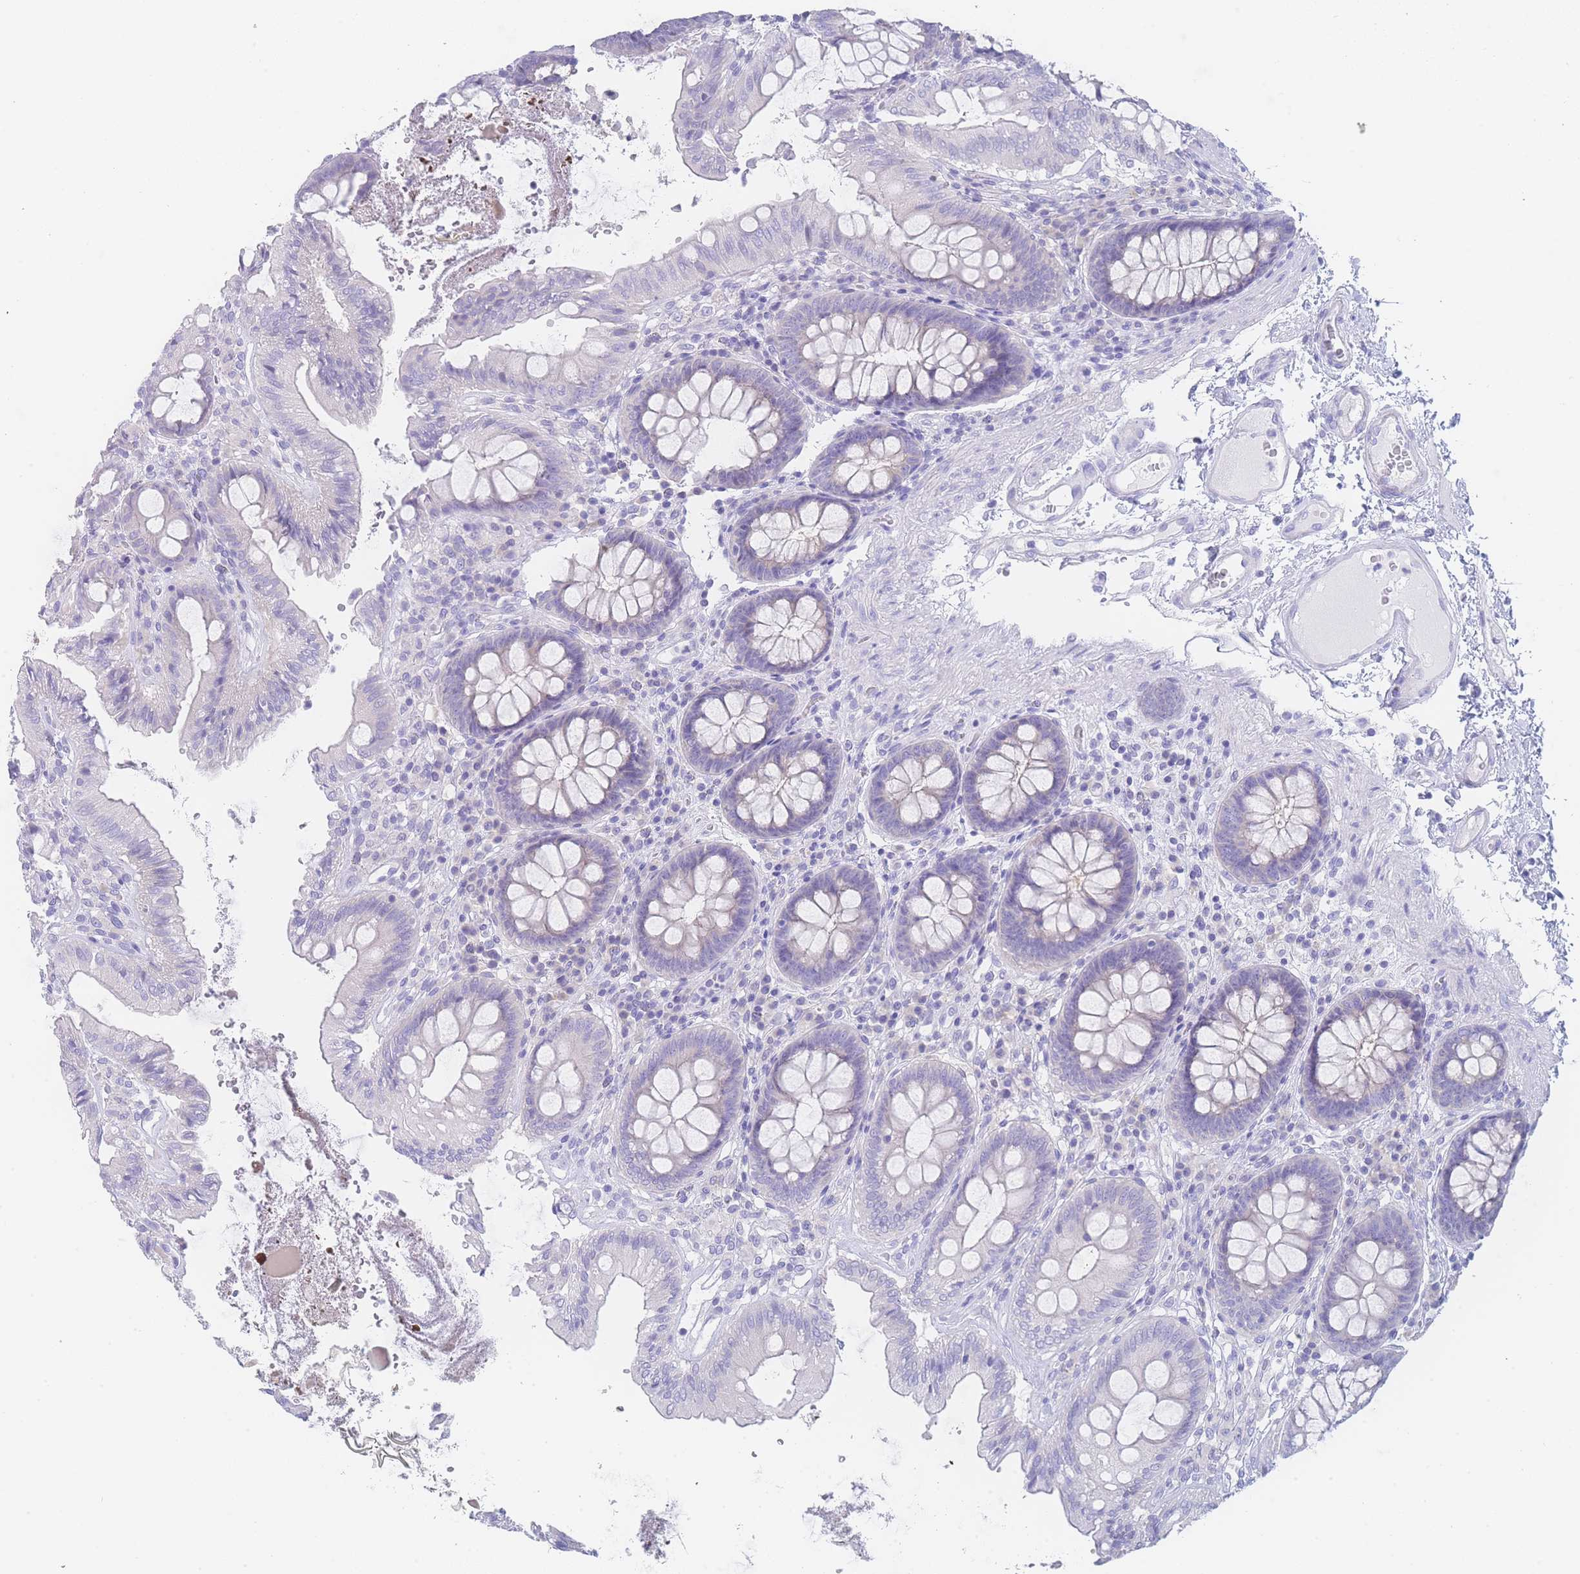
{"staining": {"intensity": "negative", "quantity": "none", "location": "none"}, "tissue": "colon", "cell_type": "Endothelial cells", "image_type": "normal", "snomed": [{"axis": "morphology", "description": "Normal tissue, NOS"}, {"axis": "topography", "description": "Colon"}], "caption": "The micrograph shows no staining of endothelial cells in benign colon.", "gene": "LZTFL1", "patient": {"sex": "male", "age": 84}}